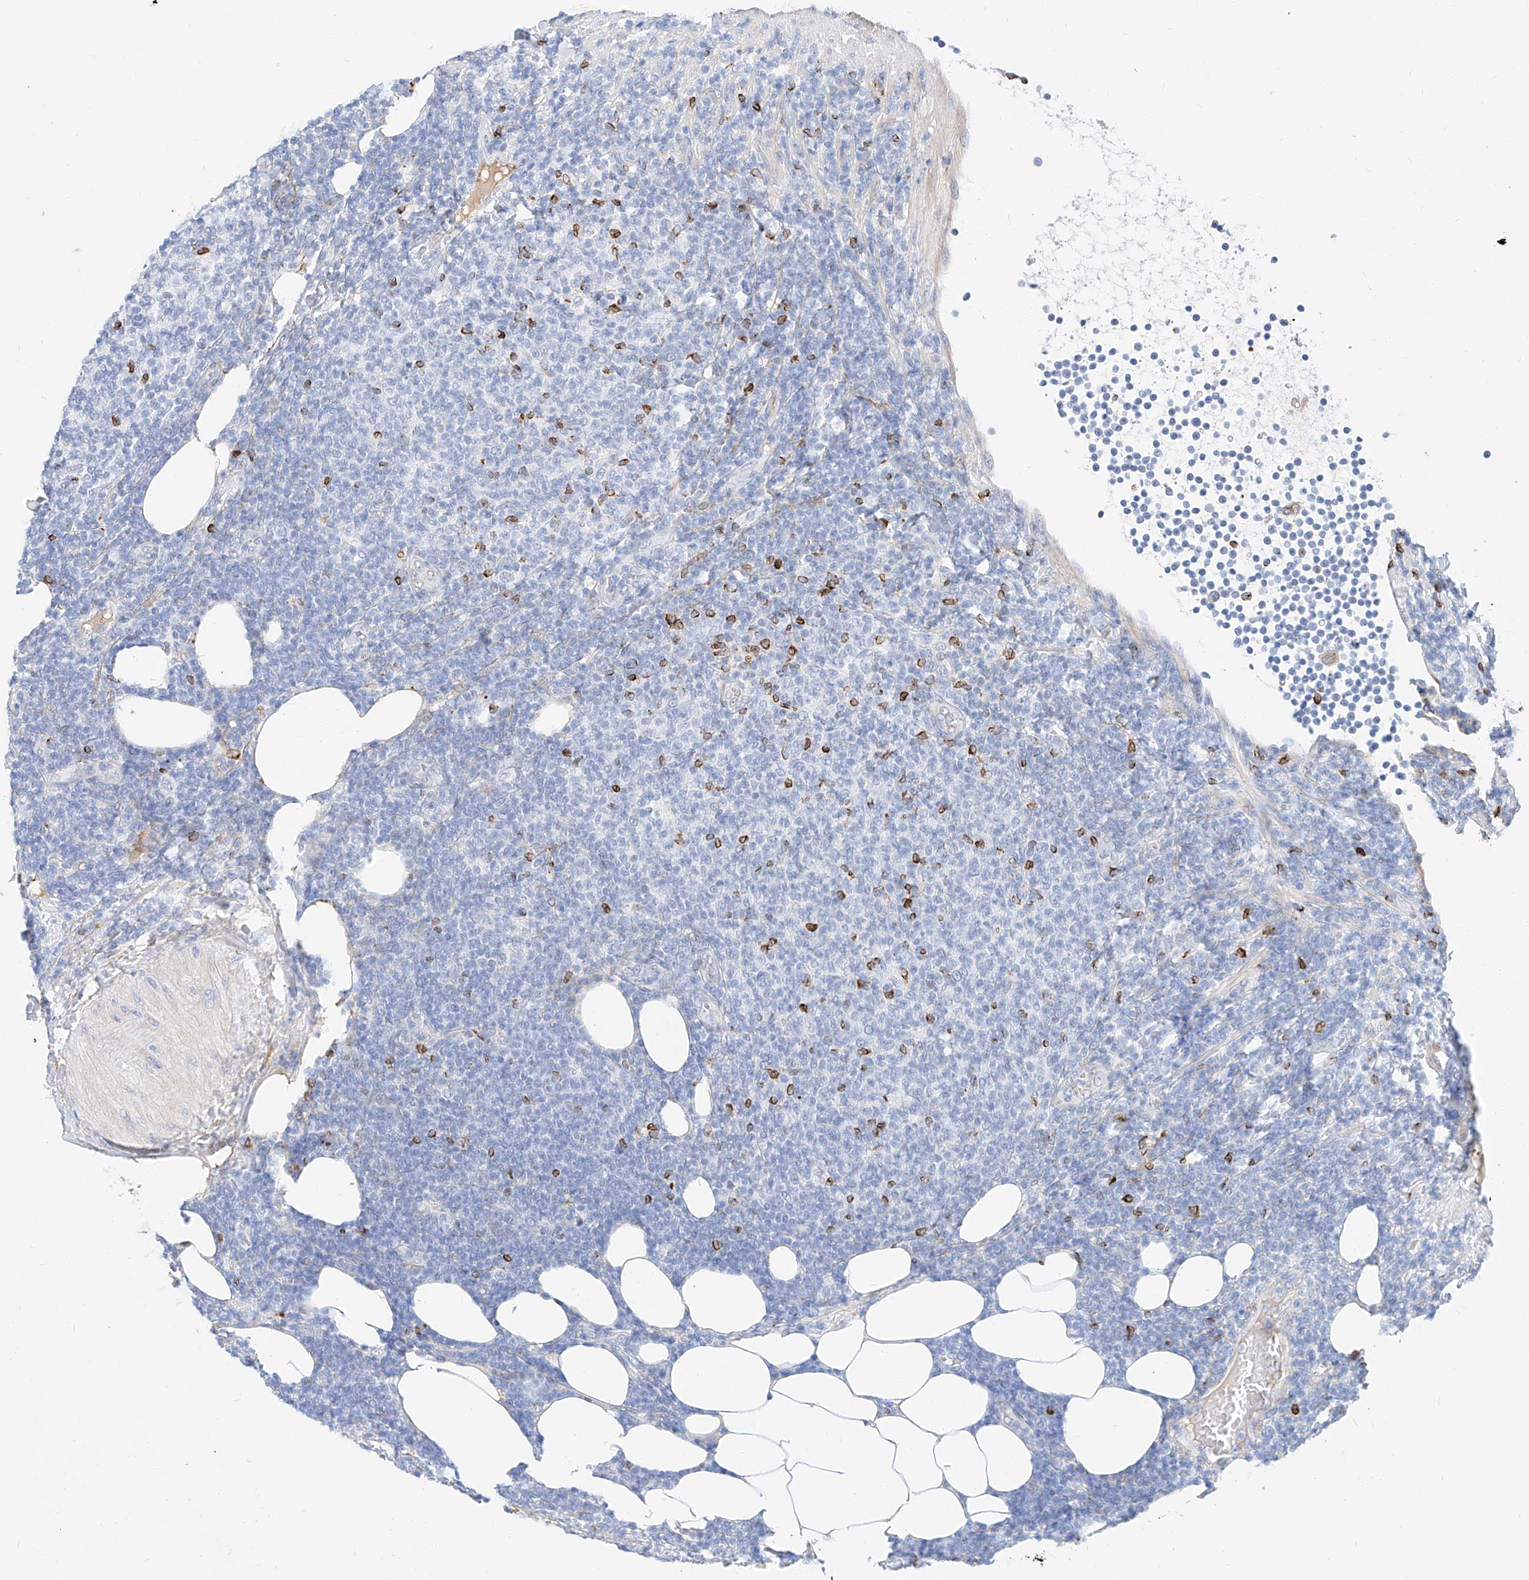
{"staining": {"intensity": "negative", "quantity": "none", "location": "none"}, "tissue": "lymphoma", "cell_type": "Tumor cells", "image_type": "cancer", "snomed": [{"axis": "morphology", "description": "Malignant lymphoma, non-Hodgkin's type, Low grade"}, {"axis": "topography", "description": "Lymph node"}], "caption": "Tumor cells show no significant expression in malignant lymphoma, non-Hodgkin's type (low-grade).", "gene": "MAP7", "patient": {"sex": "male", "age": 66}}